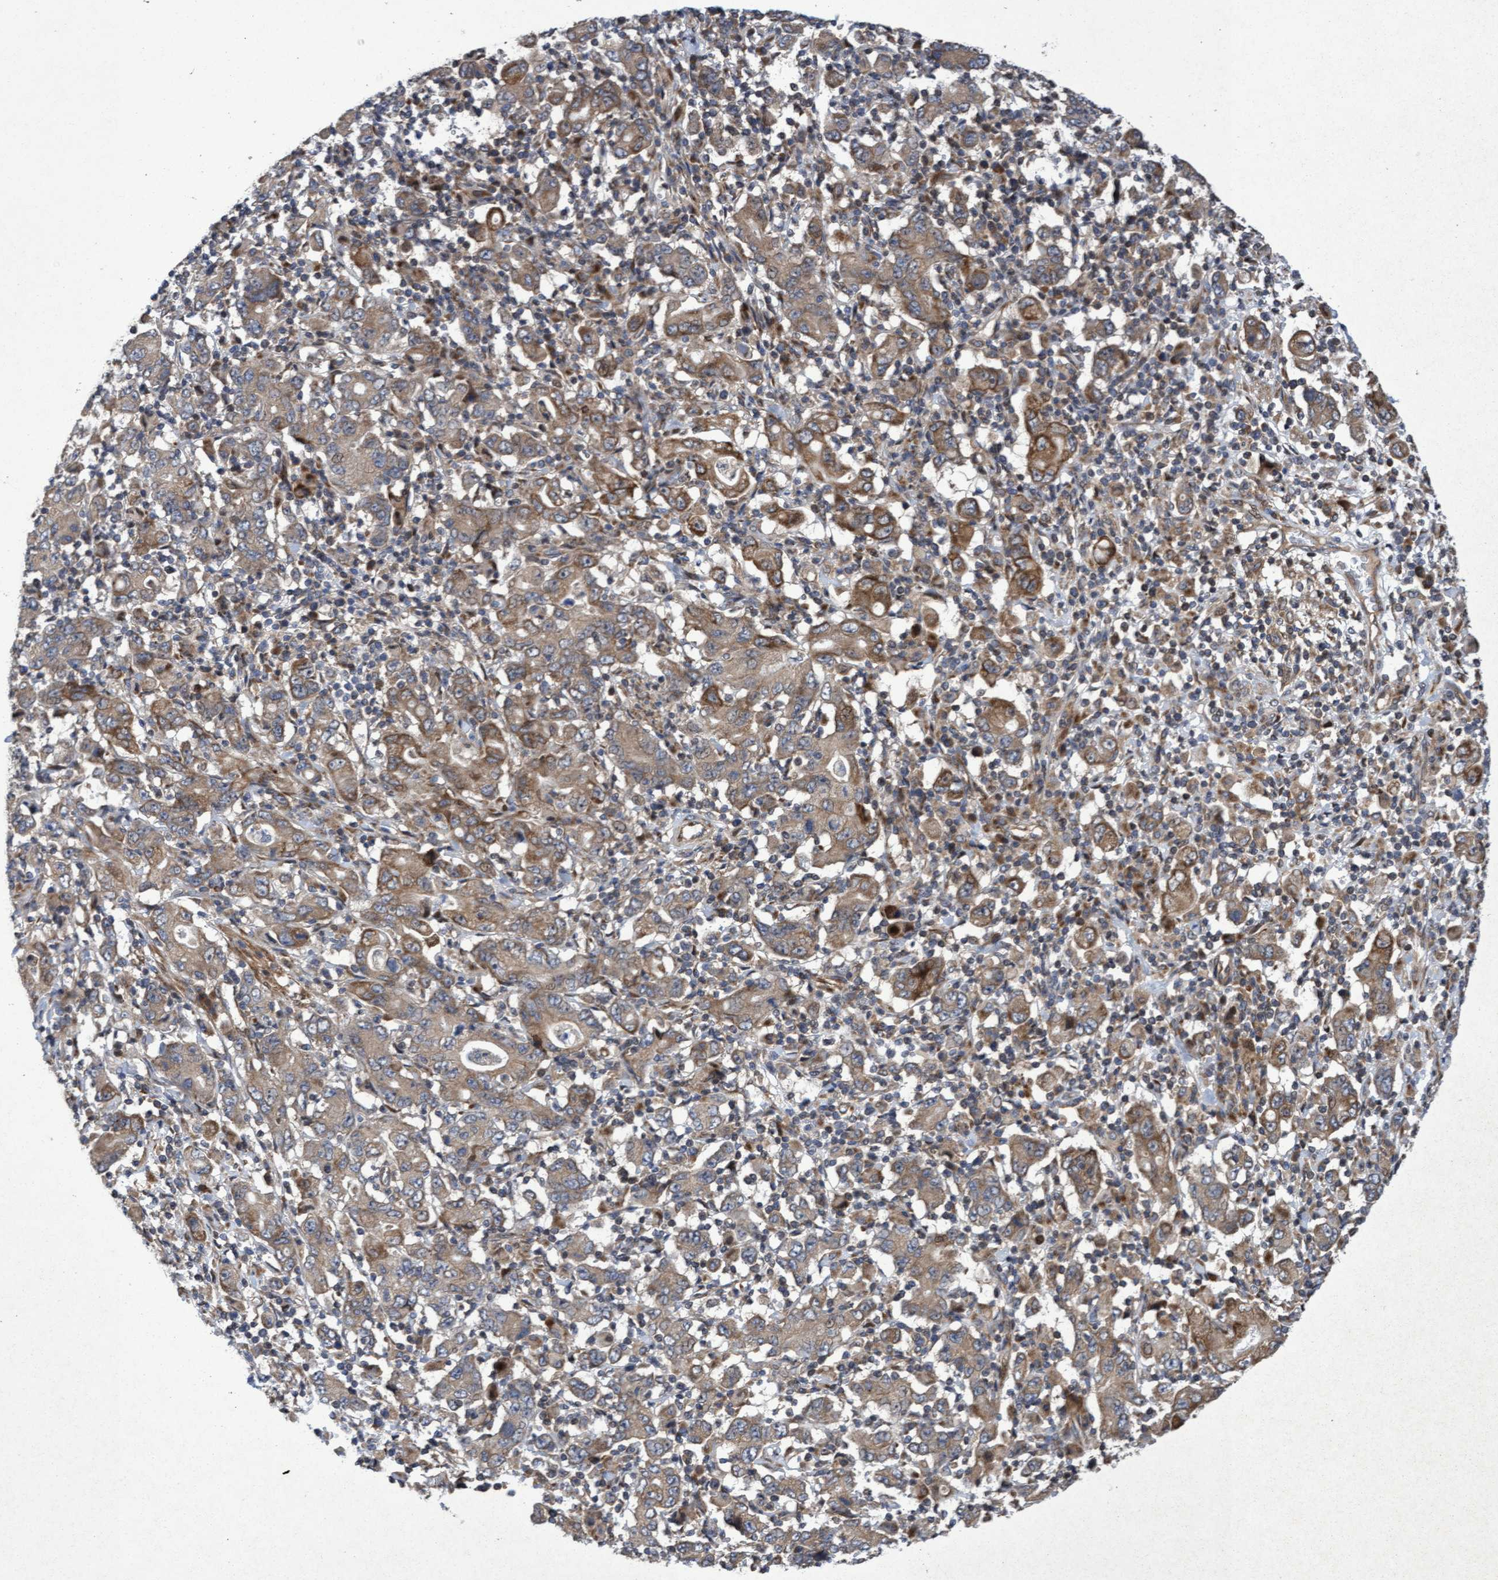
{"staining": {"intensity": "moderate", "quantity": ">75%", "location": "cytoplasmic/membranous"}, "tissue": "stomach cancer", "cell_type": "Tumor cells", "image_type": "cancer", "snomed": [{"axis": "morphology", "description": "Adenocarcinoma, NOS"}, {"axis": "topography", "description": "Stomach, upper"}], "caption": "Immunohistochemistry (IHC) photomicrograph of neoplastic tissue: human stomach cancer stained using immunohistochemistry (IHC) displays medium levels of moderate protein expression localized specifically in the cytoplasmic/membranous of tumor cells, appearing as a cytoplasmic/membranous brown color.", "gene": "ELP5", "patient": {"sex": "male", "age": 69}}